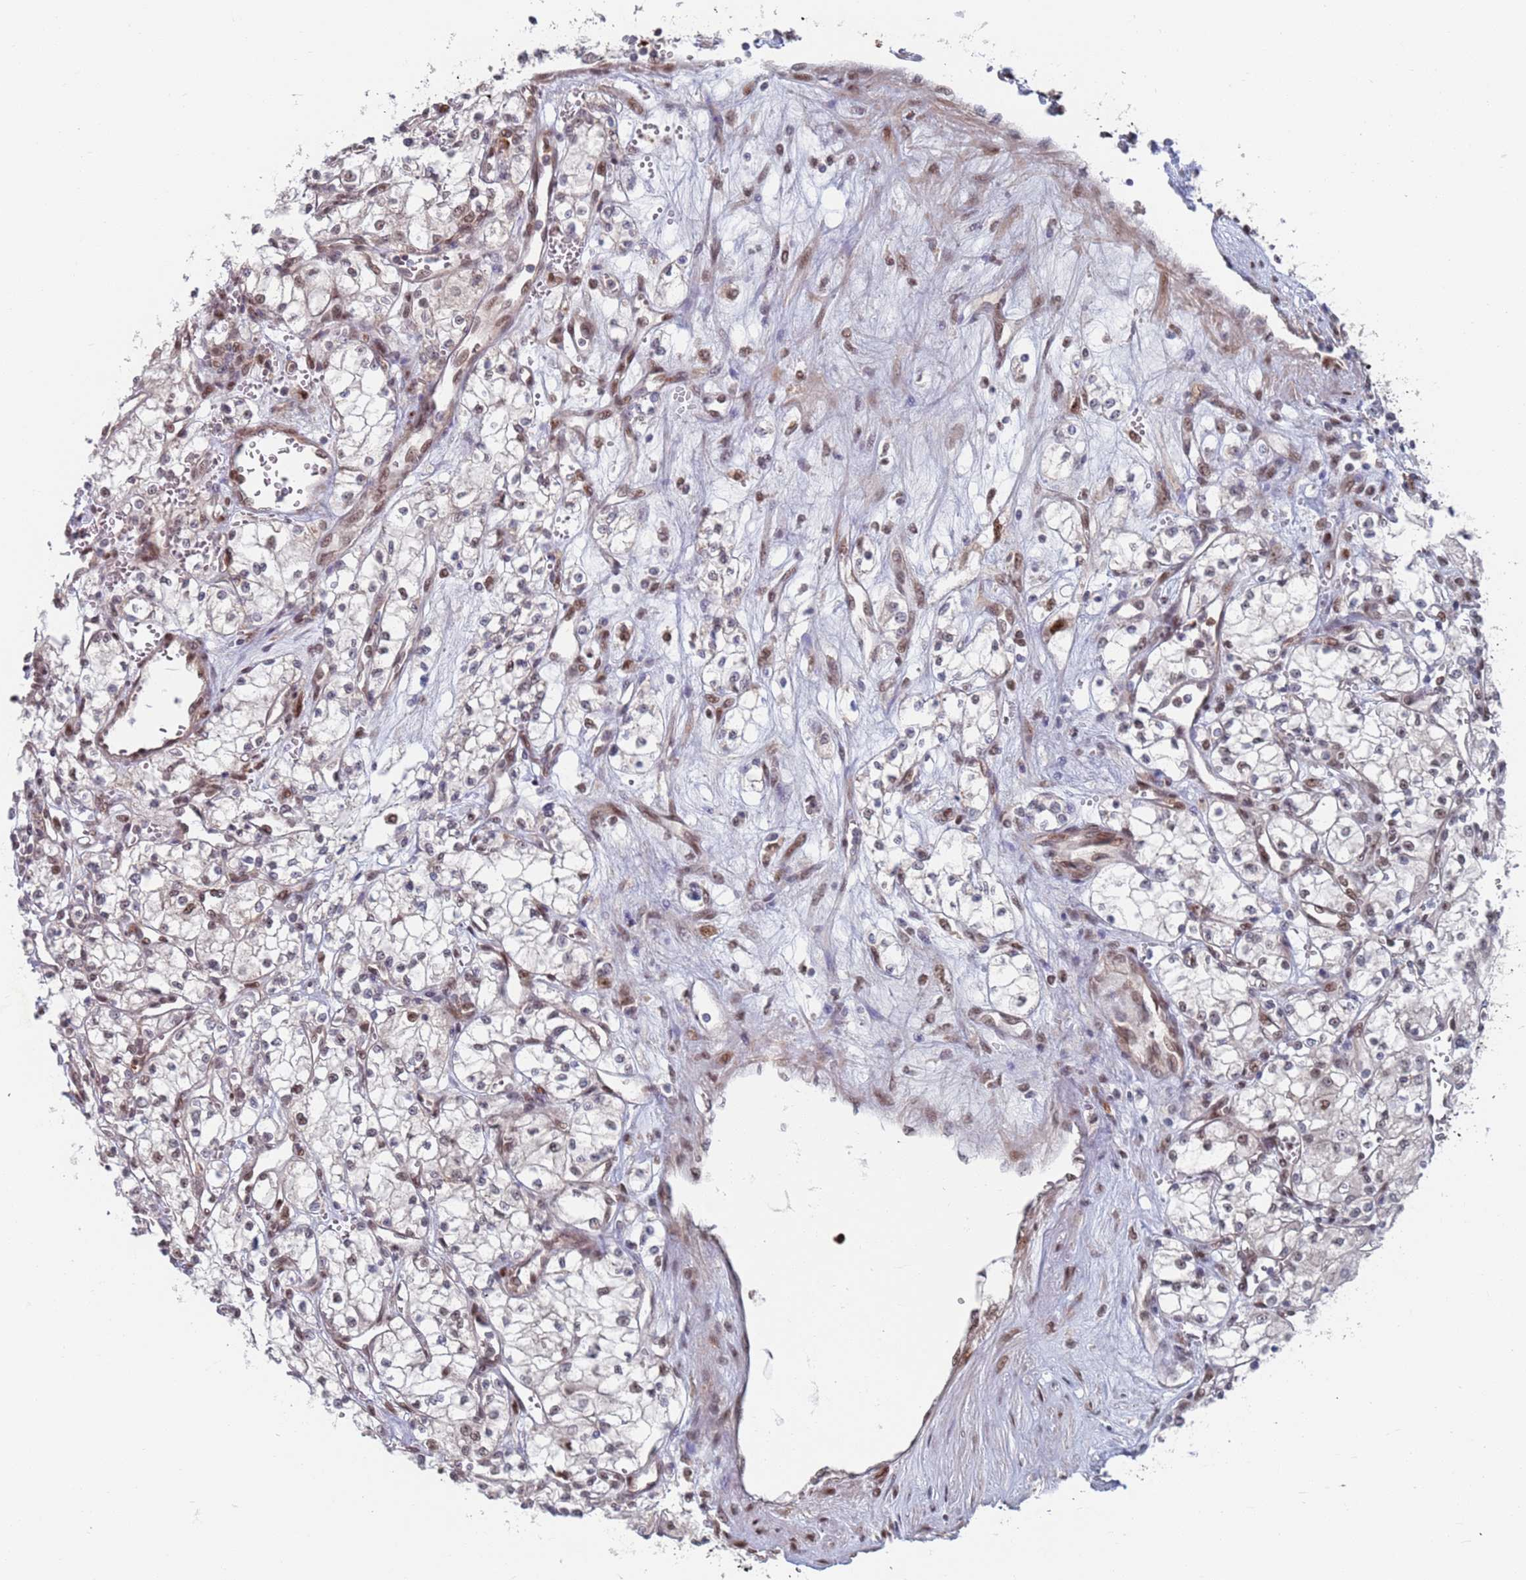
{"staining": {"intensity": "weak", "quantity": "<25%", "location": "nuclear"}, "tissue": "renal cancer", "cell_type": "Tumor cells", "image_type": "cancer", "snomed": [{"axis": "morphology", "description": "Adenocarcinoma, NOS"}, {"axis": "topography", "description": "Kidney"}], "caption": "Tumor cells show no significant positivity in adenocarcinoma (renal). (Brightfield microscopy of DAB (3,3'-diaminobenzidine) immunohistochemistry (IHC) at high magnification).", "gene": "RPP25", "patient": {"sex": "male", "age": 59}}